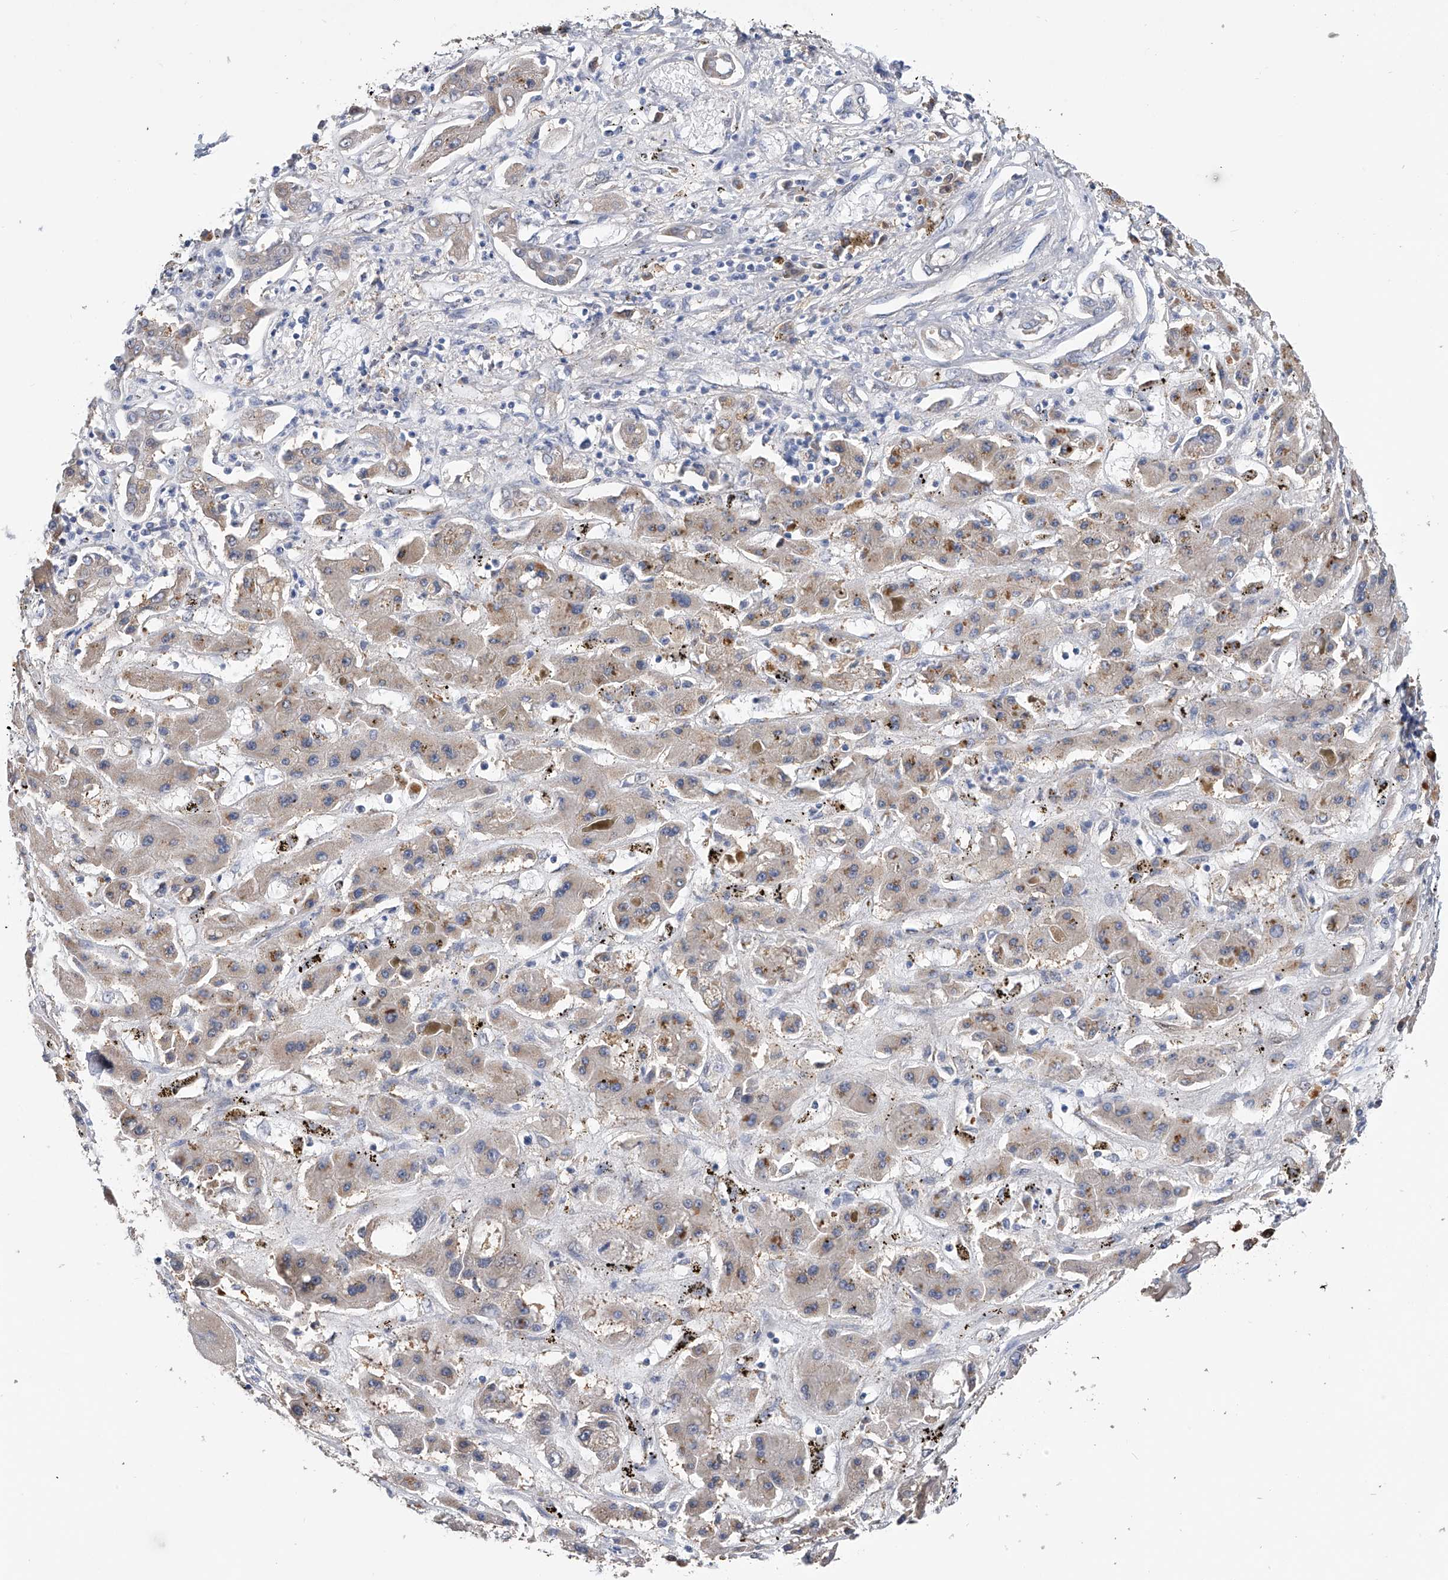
{"staining": {"intensity": "weak", "quantity": "25%-75%", "location": "cytoplasmic/membranous"}, "tissue": "liver cancer", "cell_type": "Tumor cells", "image_type": "cancer", "snomed": [{"axis": "morphology", "description": "Cholangiocarcinoma"}, {"axis": "topography", "description": "Liver"}], "caption": "DAB immunohistochemical staining of human cholangiocarcinoma (liver) displays weak cytoplasmic/membranous protein expression in approximately 25%-75% of tumor cells. (DAB IHC with brightfield microscopy, high magnification).", "gene": "PGM3", "patient": {"sex": "male", "age": 67}}